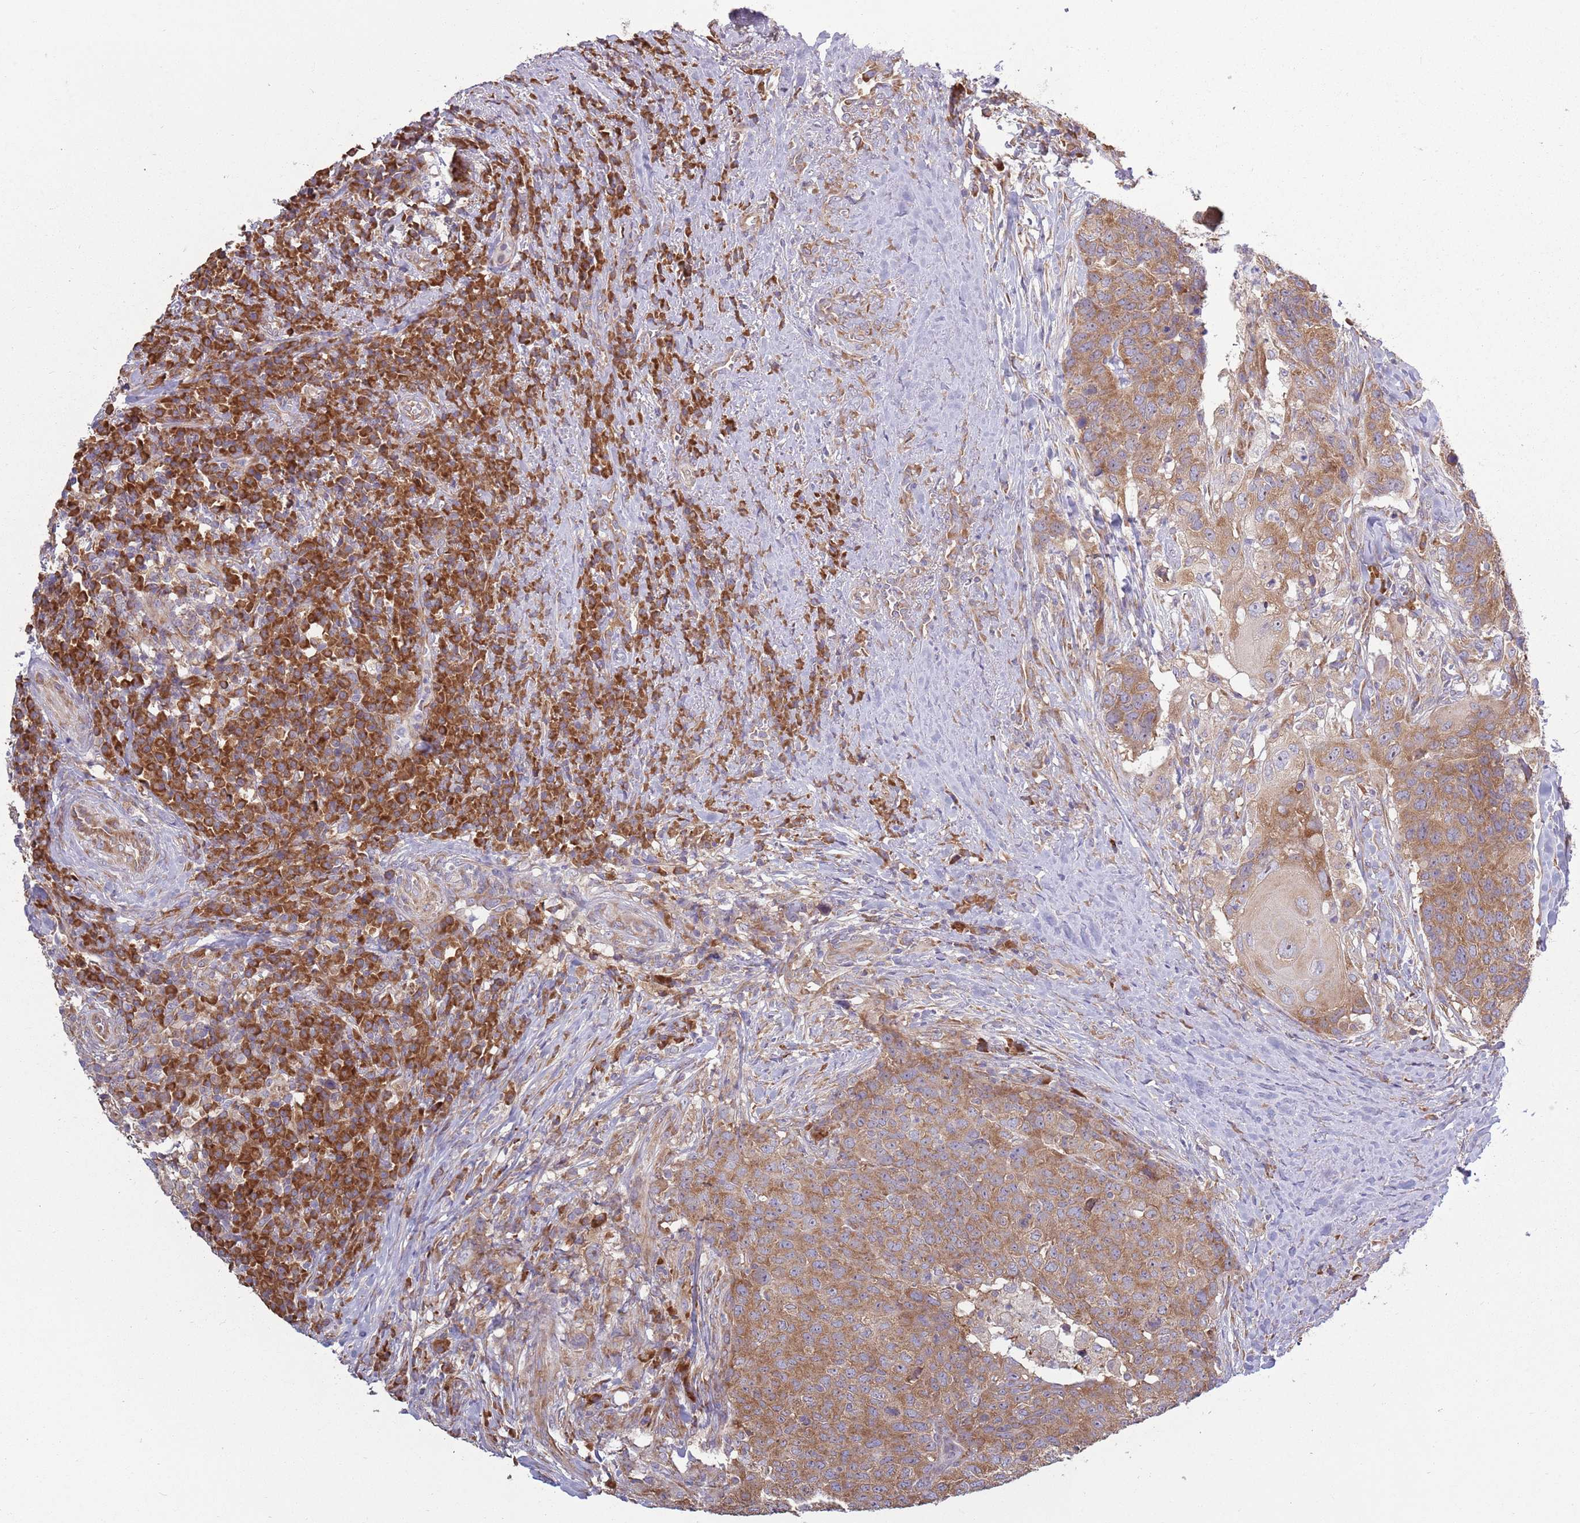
{"staining": {"intensity": "moderate", "quantity": ">75%", "location": "cytoplasmic/membranous"}, "tissue": "head and neck cancer", "cell_type": "Tumor cells", "image_type": "cancer", "snomed": [{"axis": "morphology", "description": "Squamous cell carcinoma, NOS"}, {"axis": "topography", "description": "Head-Neck"}], "caption": "The image demonstrates staining of head and neck squamous cell carcinoma, revealing moderate cytoplasmic/membranous protein expression (brown color) within tumor cells.", "gene": "RPL17-C18orf32", "patient": {"sex": "male", "age": 66}}